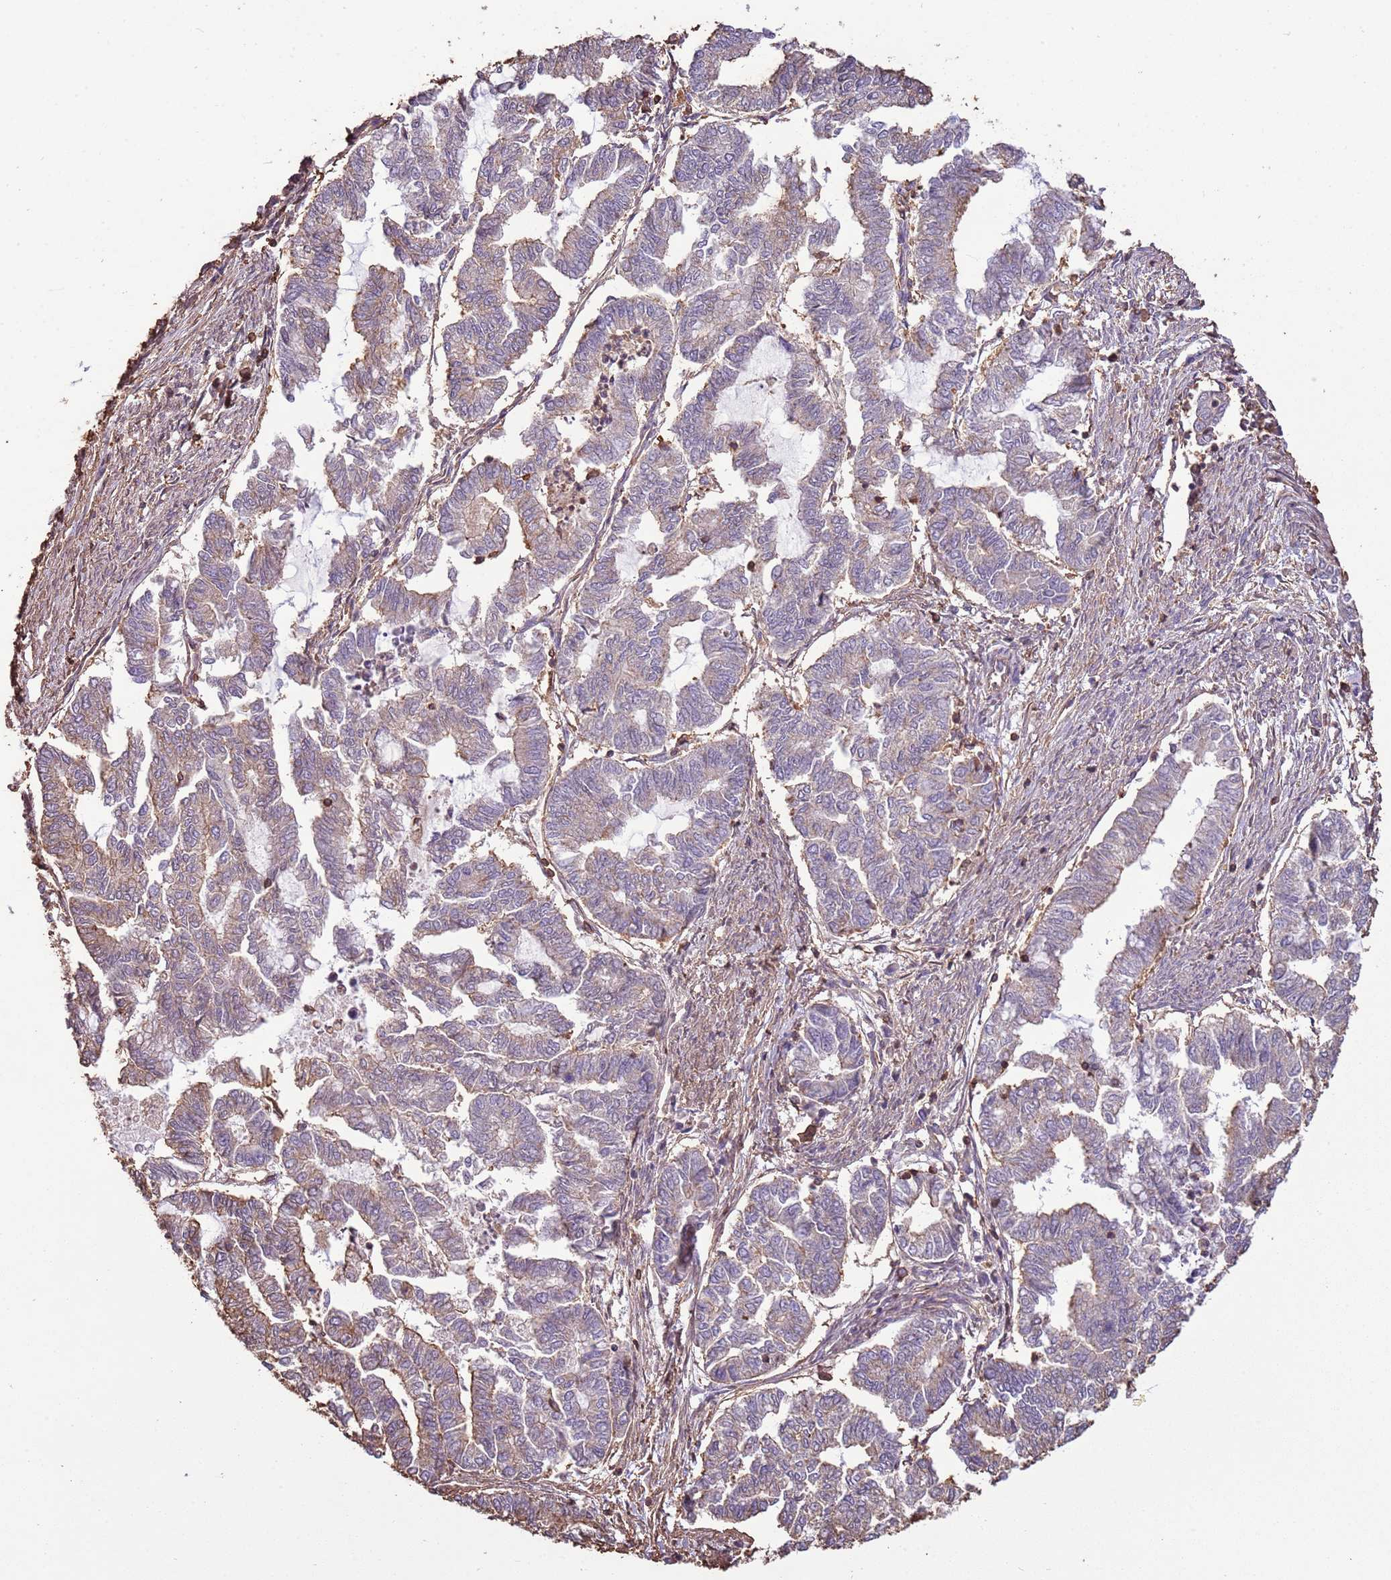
{"staining": {"intensity": "weak", "quantity": "<25%", "location": "cytoplasmic/membranous"}, "tissue": "endometrial cancer", "cell_type": "Tumor cells", "image_type": "cancer", "snomed": [{"axis": "morphology", "description": "Adenocarcinoma, NOS"}, {"axis": "topography", "description": "Endometrium"}], "caption": "Tumor cells show no significant staining in adenocarcinoma (endometrial).", "gene": "ARL10", "patient": {"sex": "female", "age": 79}}